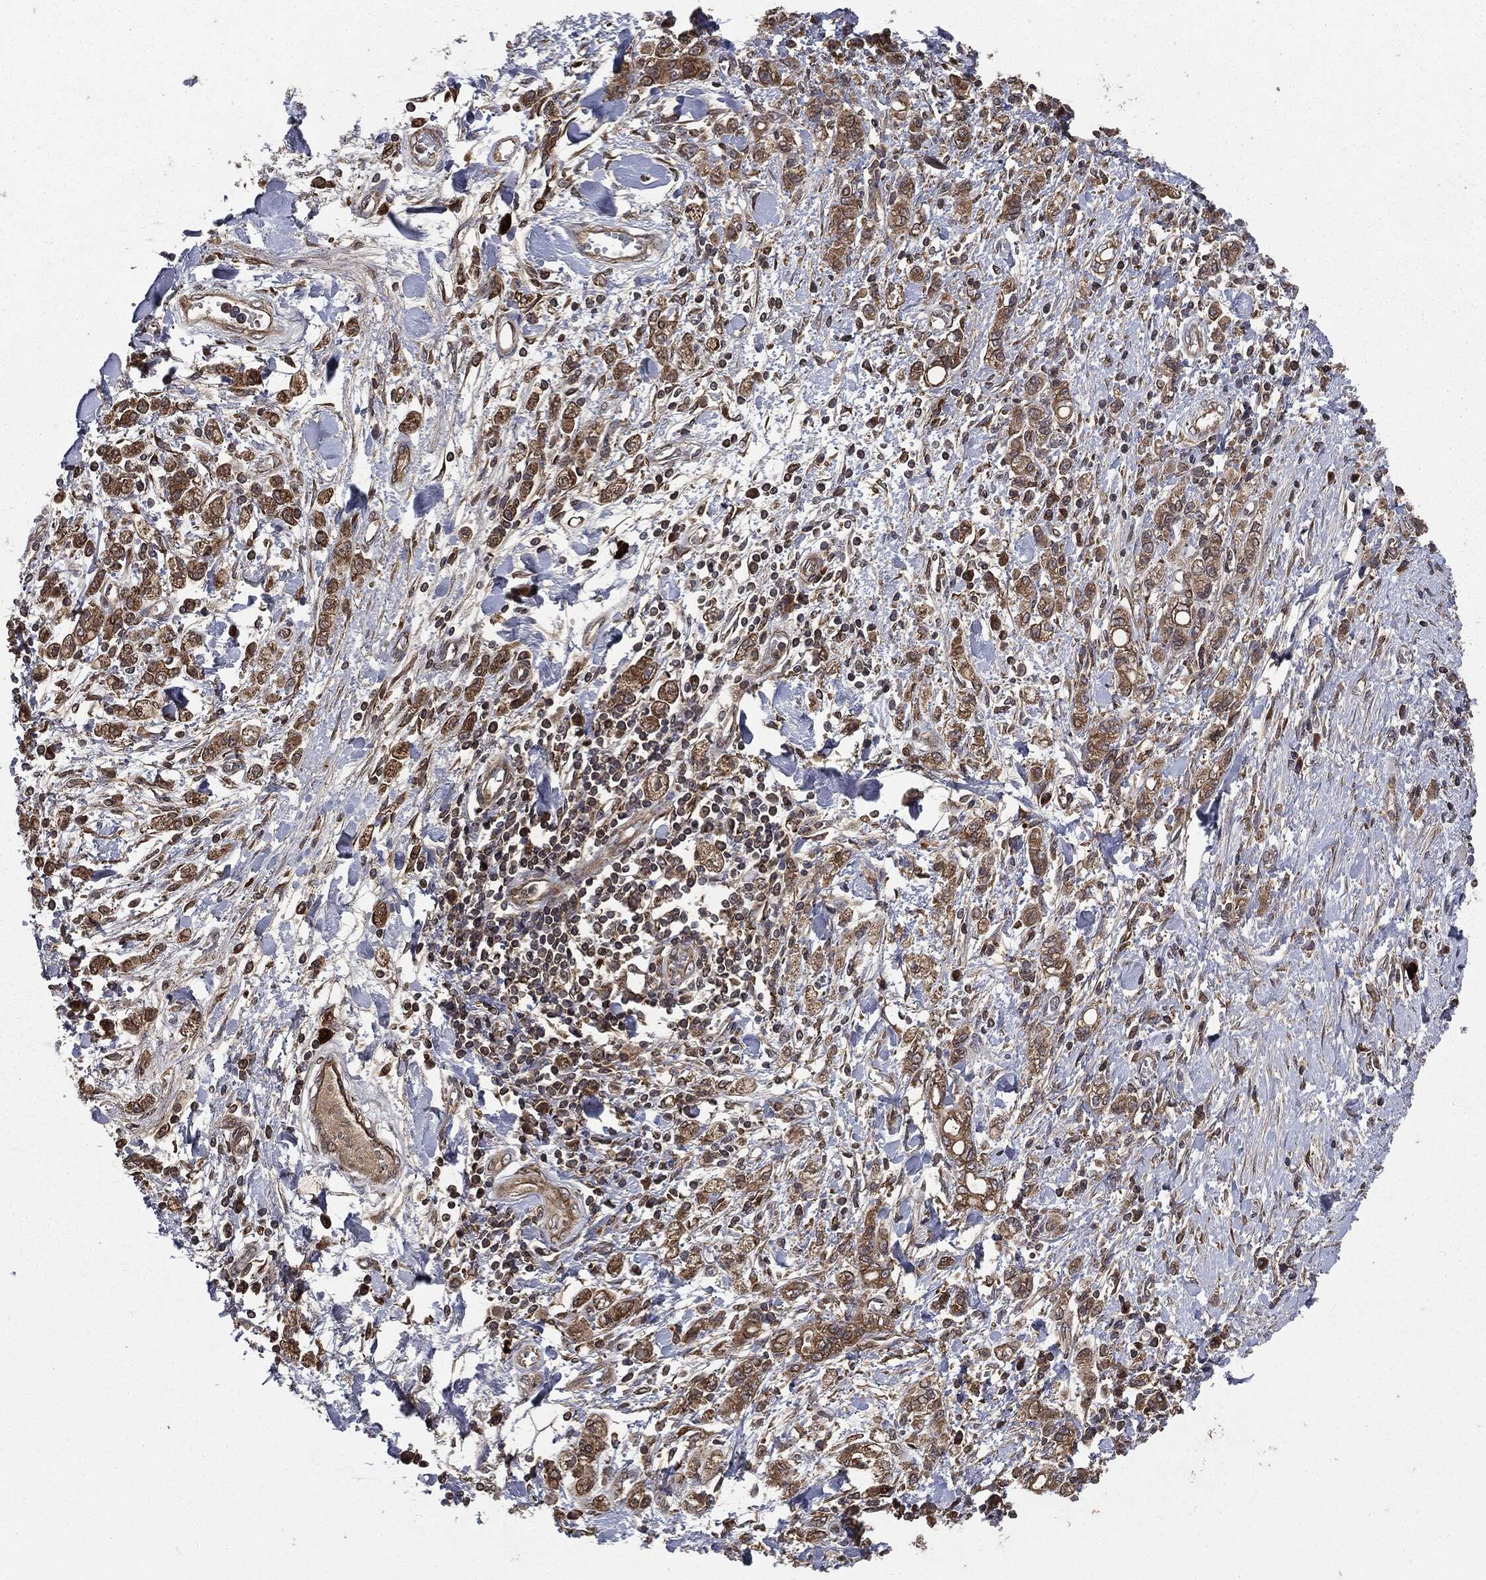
{"staining": {"intensity": "moderate", "quantity": ">75%", "location": "cytoplasmic/membranous"}, "tissue": "stomach cancer", "cell_type": "Tumor cells", "image_type": "cancer", "snomed": [{"axis": "morphology", "description": "Adenocarcinoma, NOS"}, {"axis": "topography", "description": "Stomach"}], "caption": "IHC image of human stomach adenocarcinoma stained for a protein (brown), which shows medium levels of moderate cytoplasmic/membranous staining in approximately >75% of tumor cells.", "gene": "PLOD3", "patient": {"sex": "male", "age": 77}}